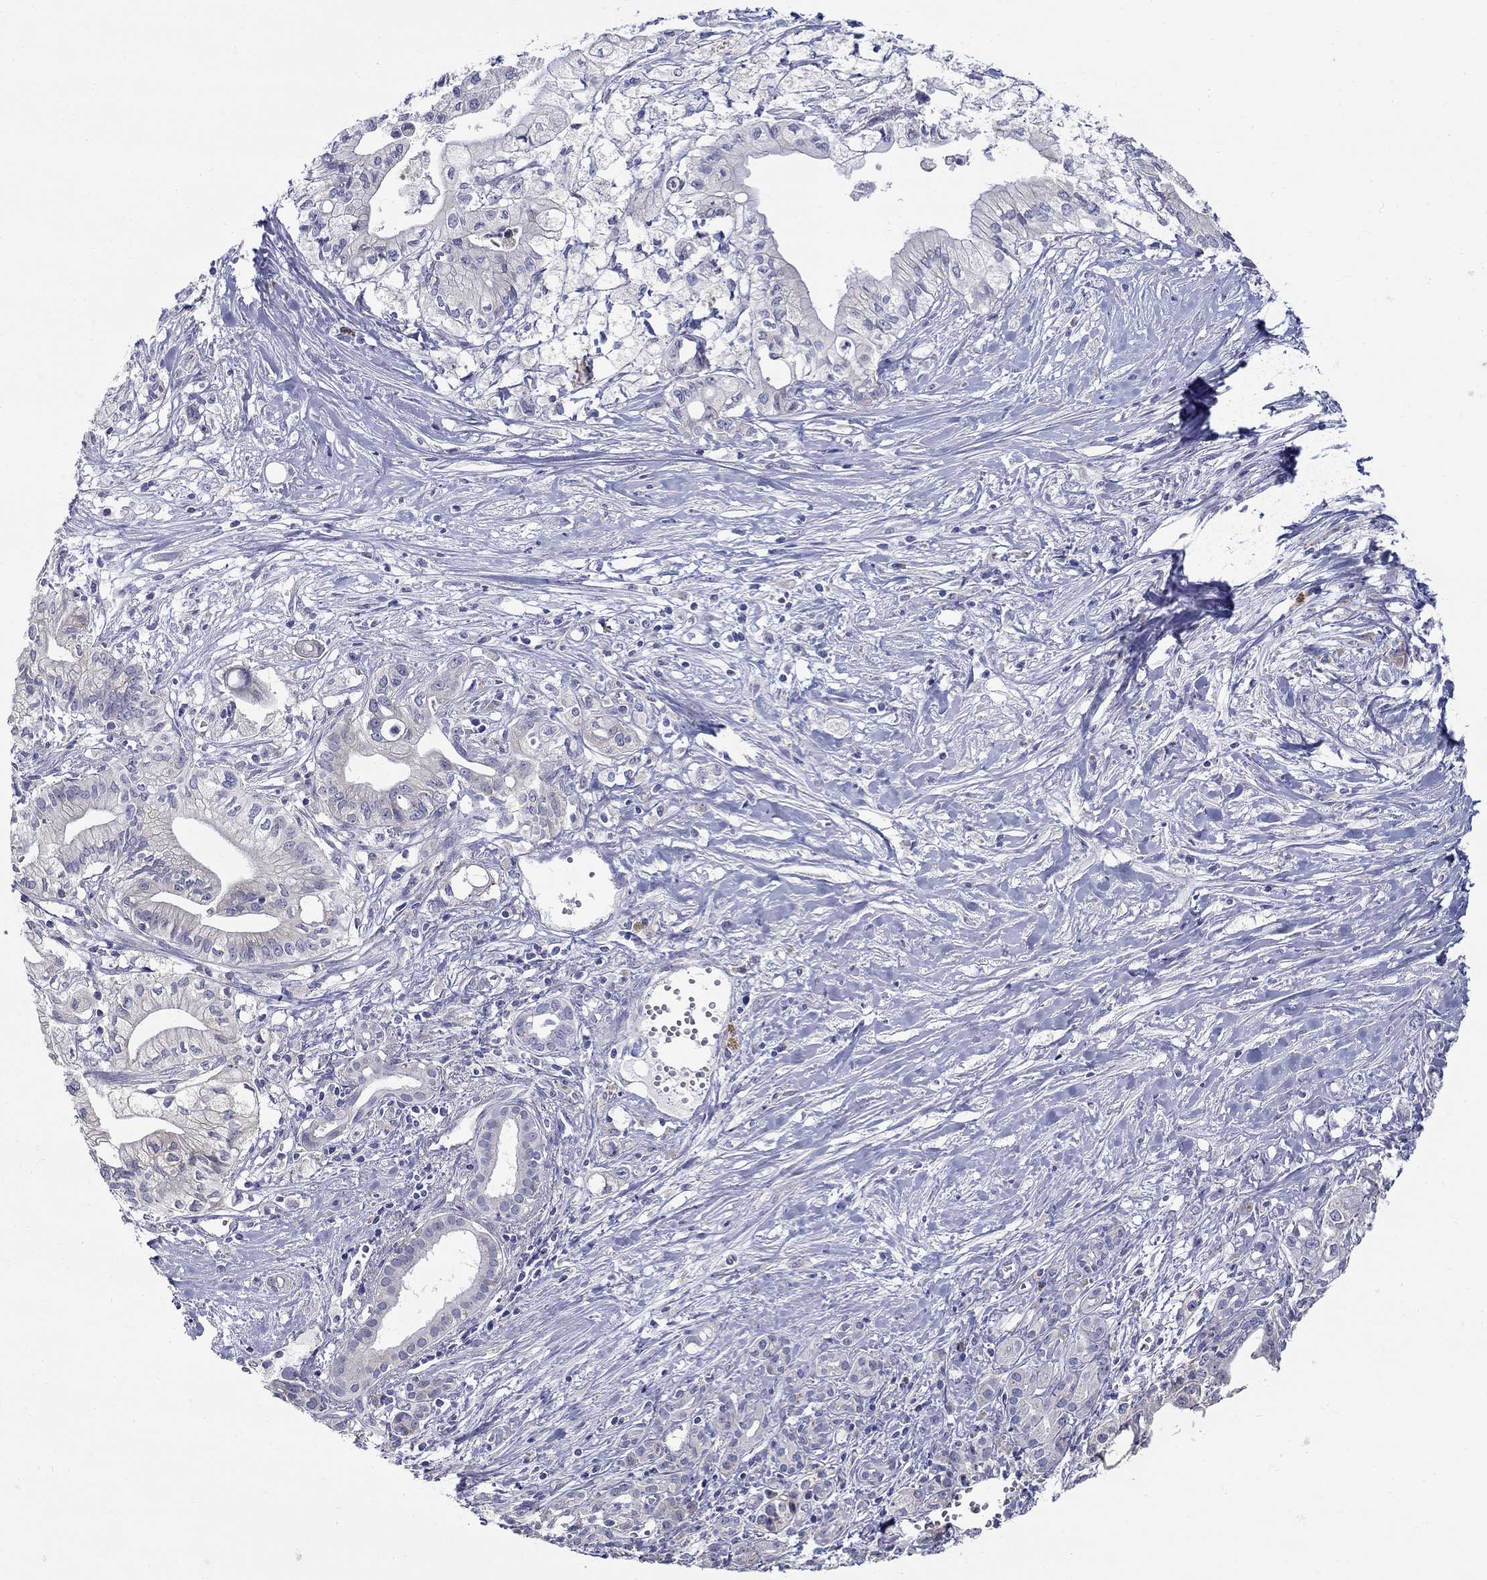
{"staining": {"intensity": "negative", "quantity": "none", "location": "none"}, "tissue": "pancreatic cancer", "cell_type": "Tumor cells", "image_type": "cancer", "snomed": [{"axis": "morphology", "description": "Adenocarcinoma, NOS"}, {"axis": "topography", "description": "Pancreas"}], "caption": "Micrograph shows no significant protein positivity in tumor cells of adenocarcinoma (pancreatic).", "gene": "QRFPR", "patient": {"sex": "male", "age": 71}}